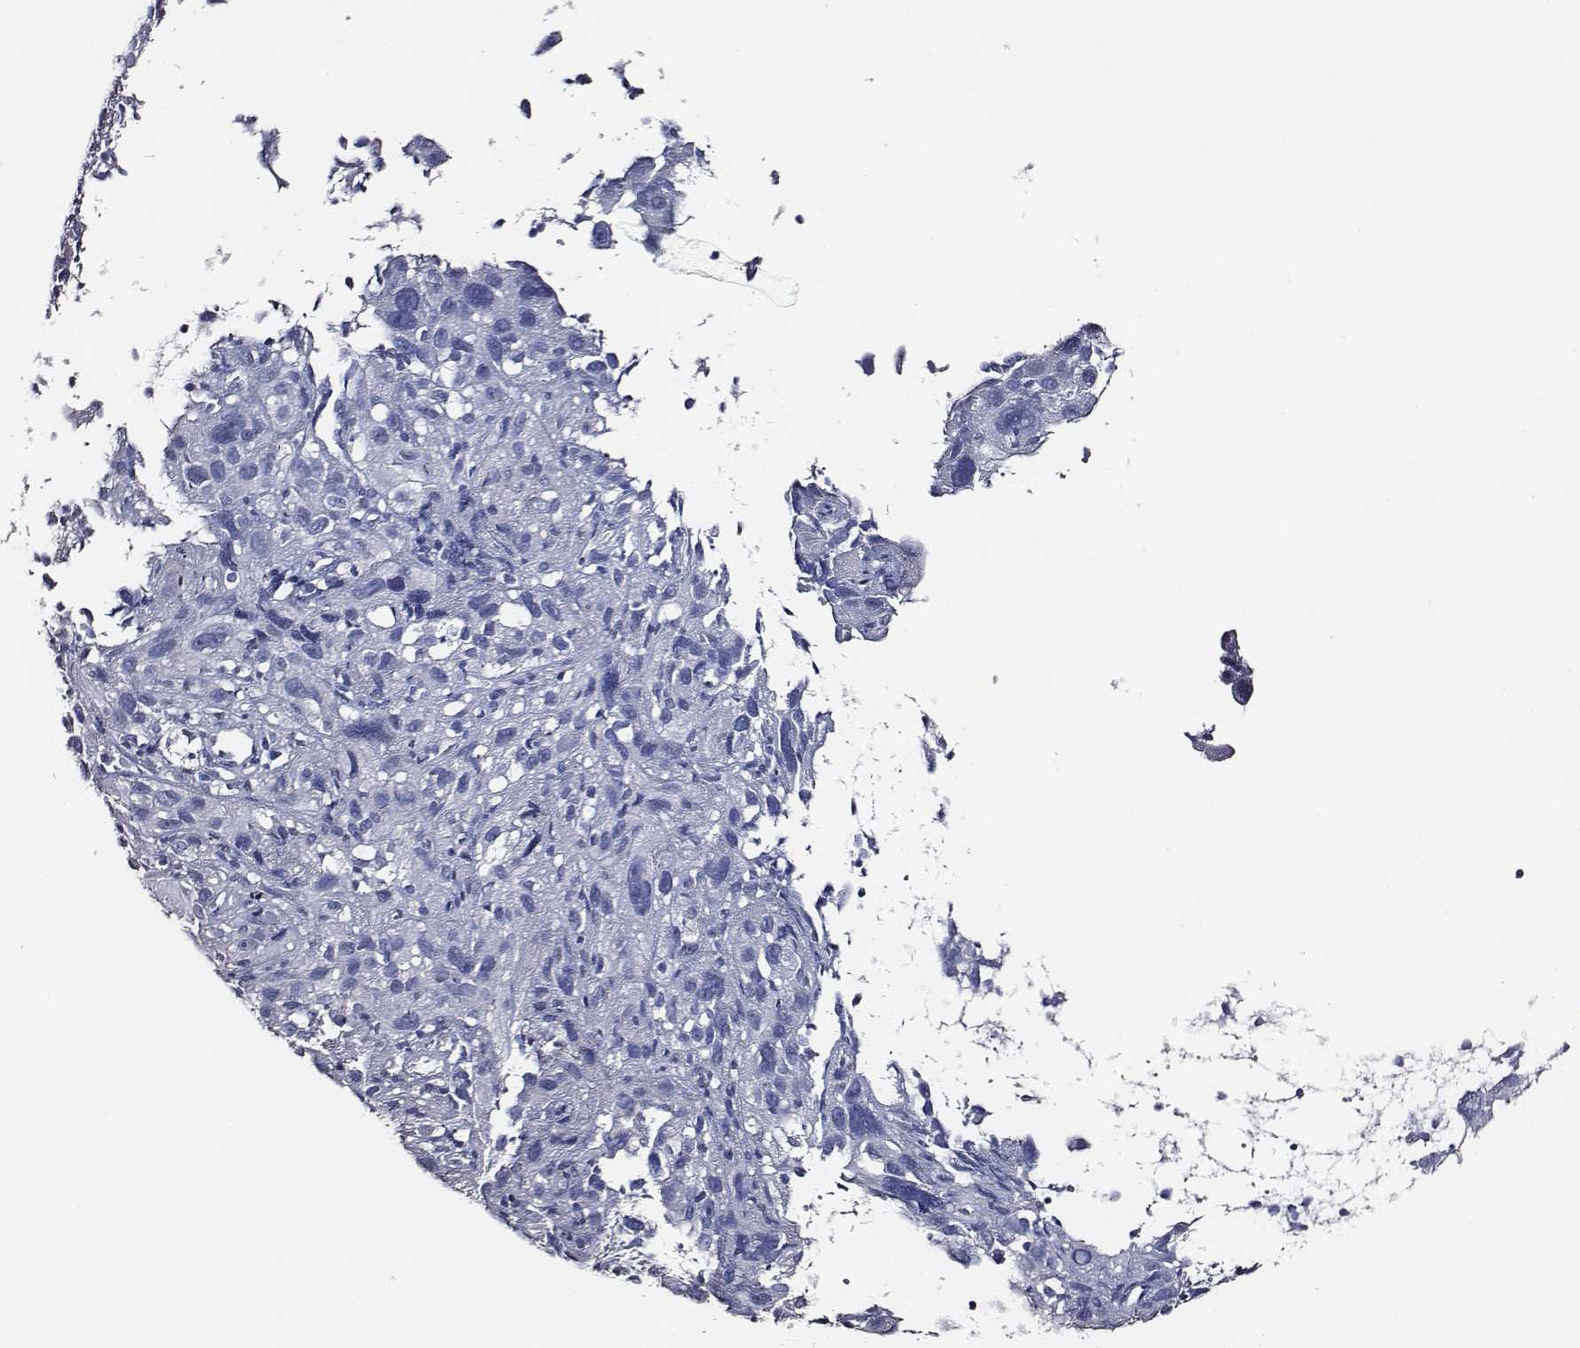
{"staining": {"intensity": "negative", "quantity": "none", "location": "none"}, "tissue": "cervical cancer", "cell_type": "Tumor cells", "image_type": "cancer", "snomed": [{"axis": "morphology", "description": "Squamous cell carcinoma, NOS"}, {"axis": "topography", "description": "Cervix"}], "caption": "Tumor cells are negative for brown protein staining in cervical cancer.", "gene": "AADAT", "patient": {"sex": "female", "age": 37}}